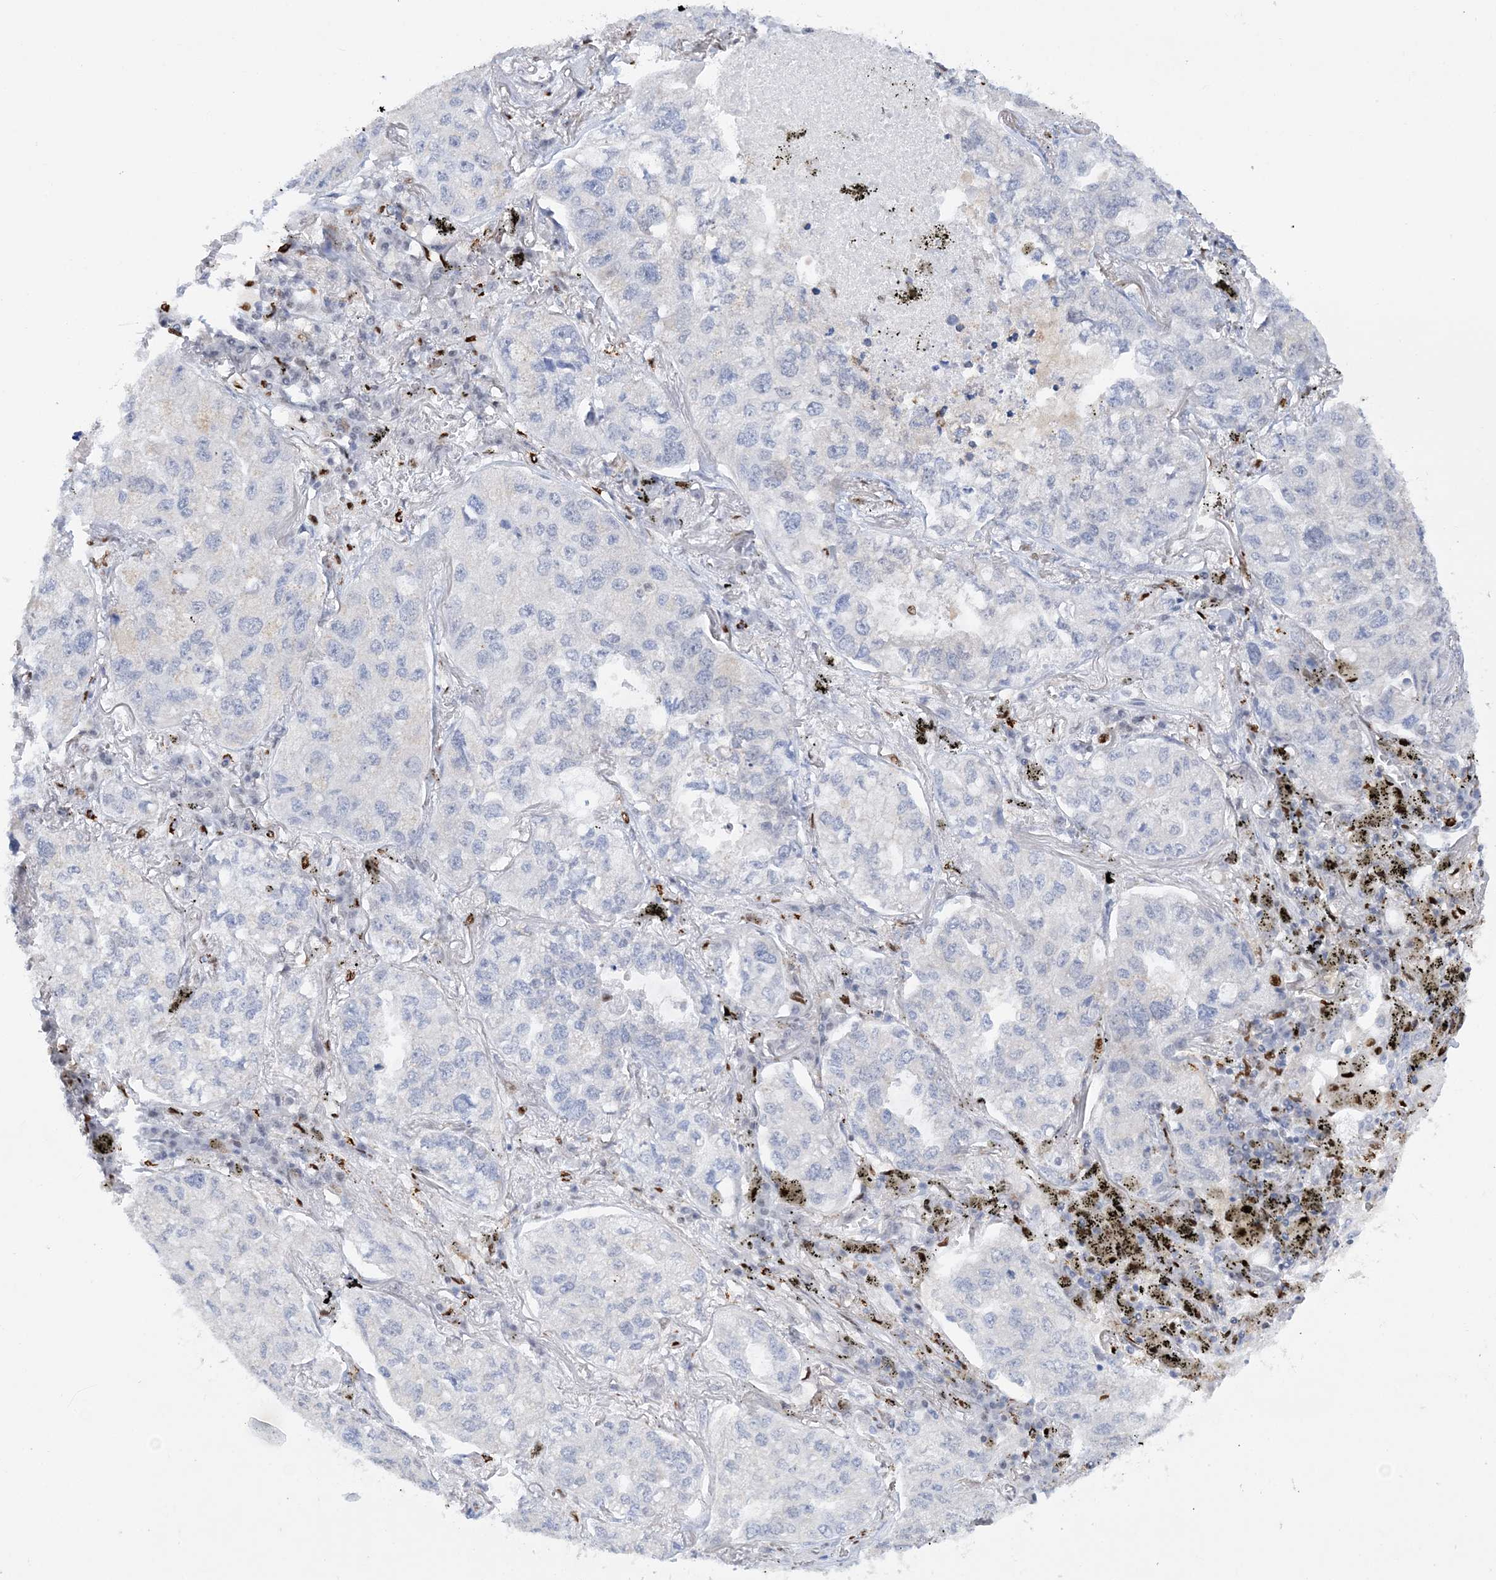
{"staining": {"intensity": "negative", "quantity": "none", "location": "none"}, "tissue": "lung cancer", "cell_type": "Tumor cells", "image_type": "cancer", "snomed": [{"axis": "morphology", "description": "Adenocarcinoma, NOS"}, {"axis": "topography", "description": "Lung"}], "caption": "IHC of human lung adenocarcinoma displays no positivity in tumor cells.", "gene": "NIT2", "patient": {"sex": "male", "age": 65}}